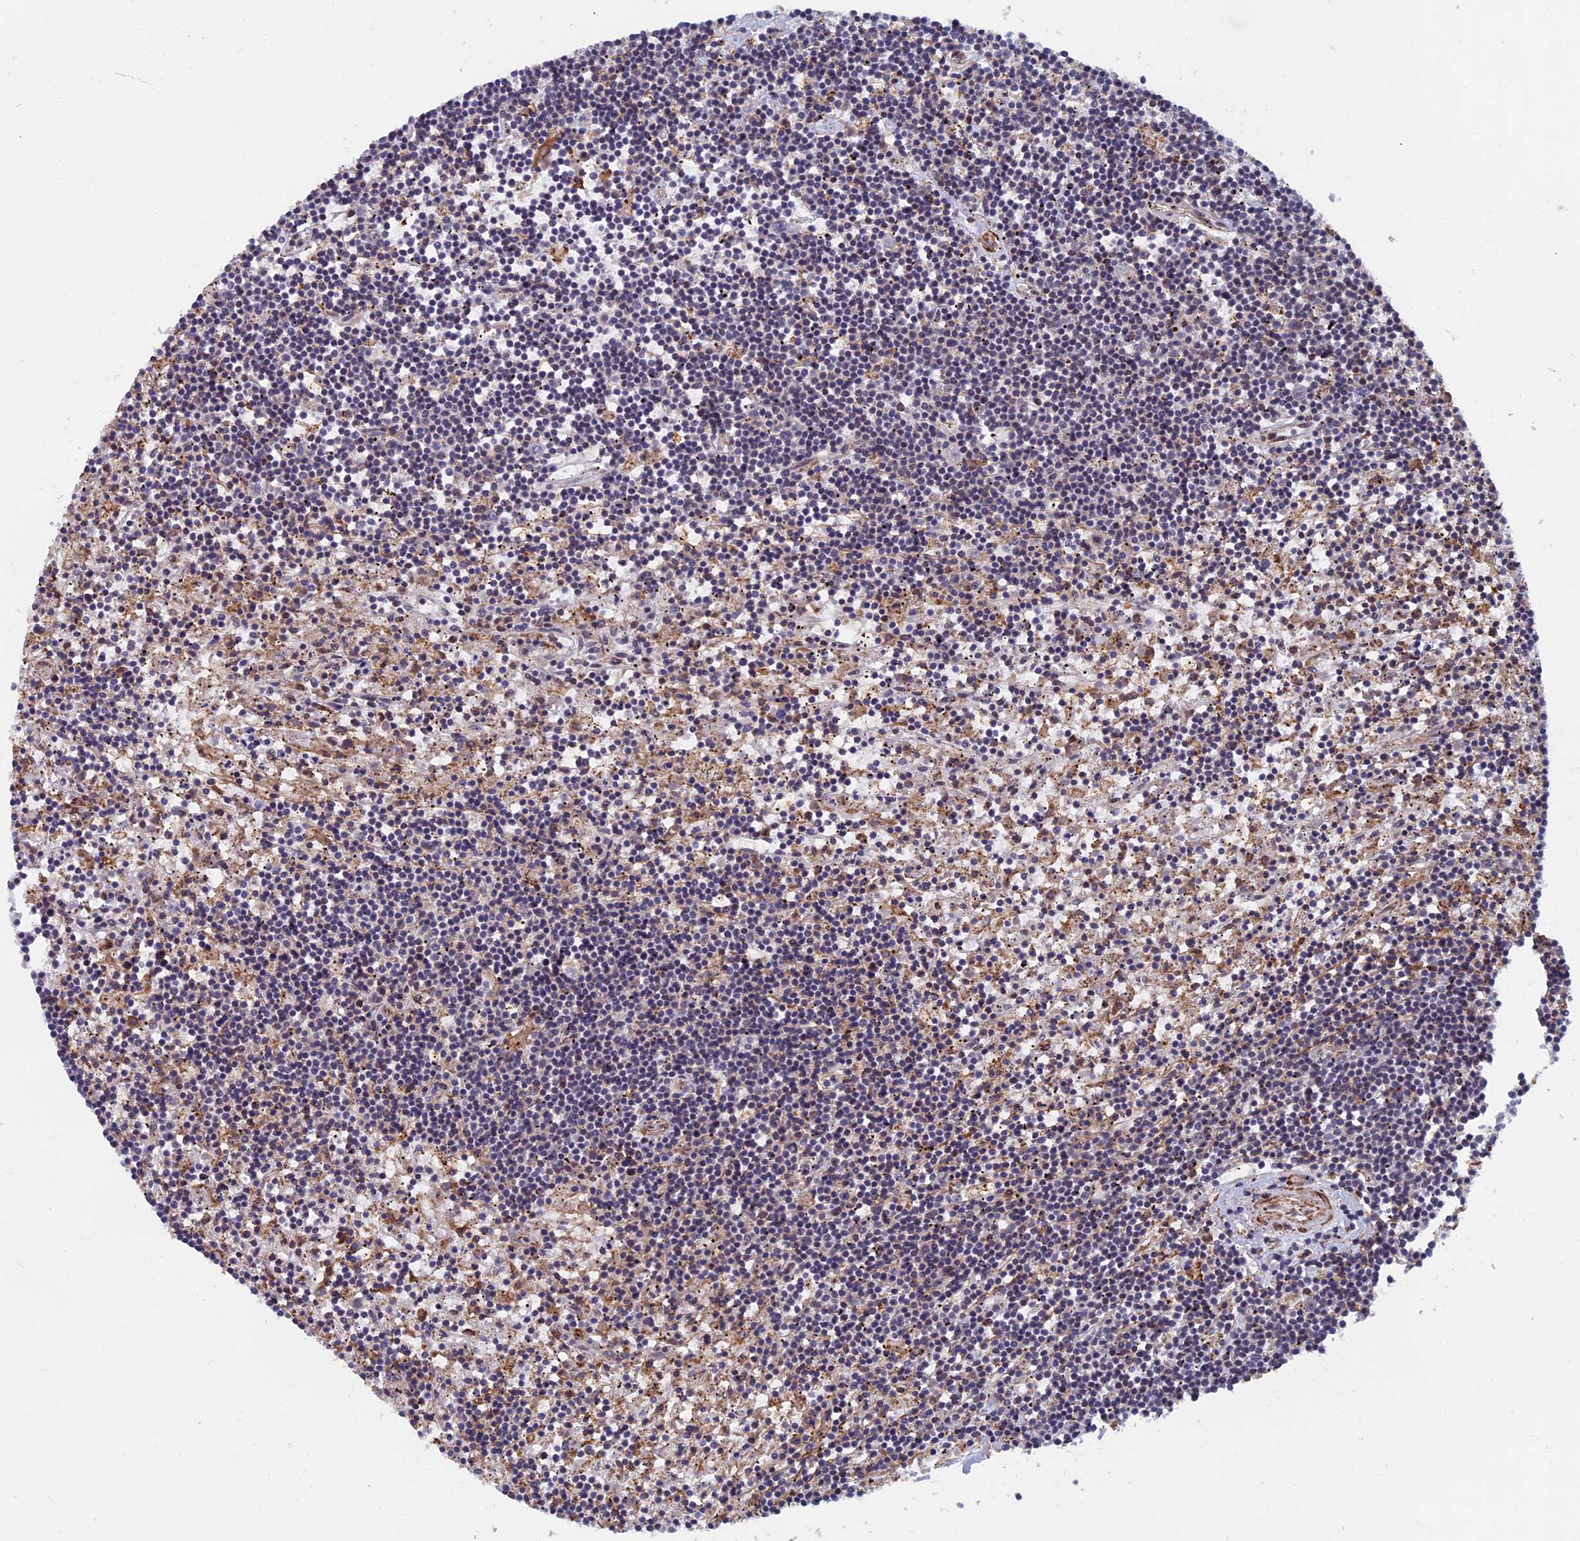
{"staining": {"intensity": "negative", "quantity": "none", "location": "none"}, "tissue": "lymphoma", "cell_type": "Tumor cells", "image_type": "cancer", "snomed": [{"axis": "morphology", "description": "Malignant lymphoma, non-Hodgkin's type, Low grade"}, {"axis": "topography", "description": "Spleen"}], "caption": "Tumor cells show no significant protein positivity in low-grade malignant lymphoma, non-Hodgkin's type.", "gene": "CTDP1", "patient": {"sex": "male", "age": 76}}